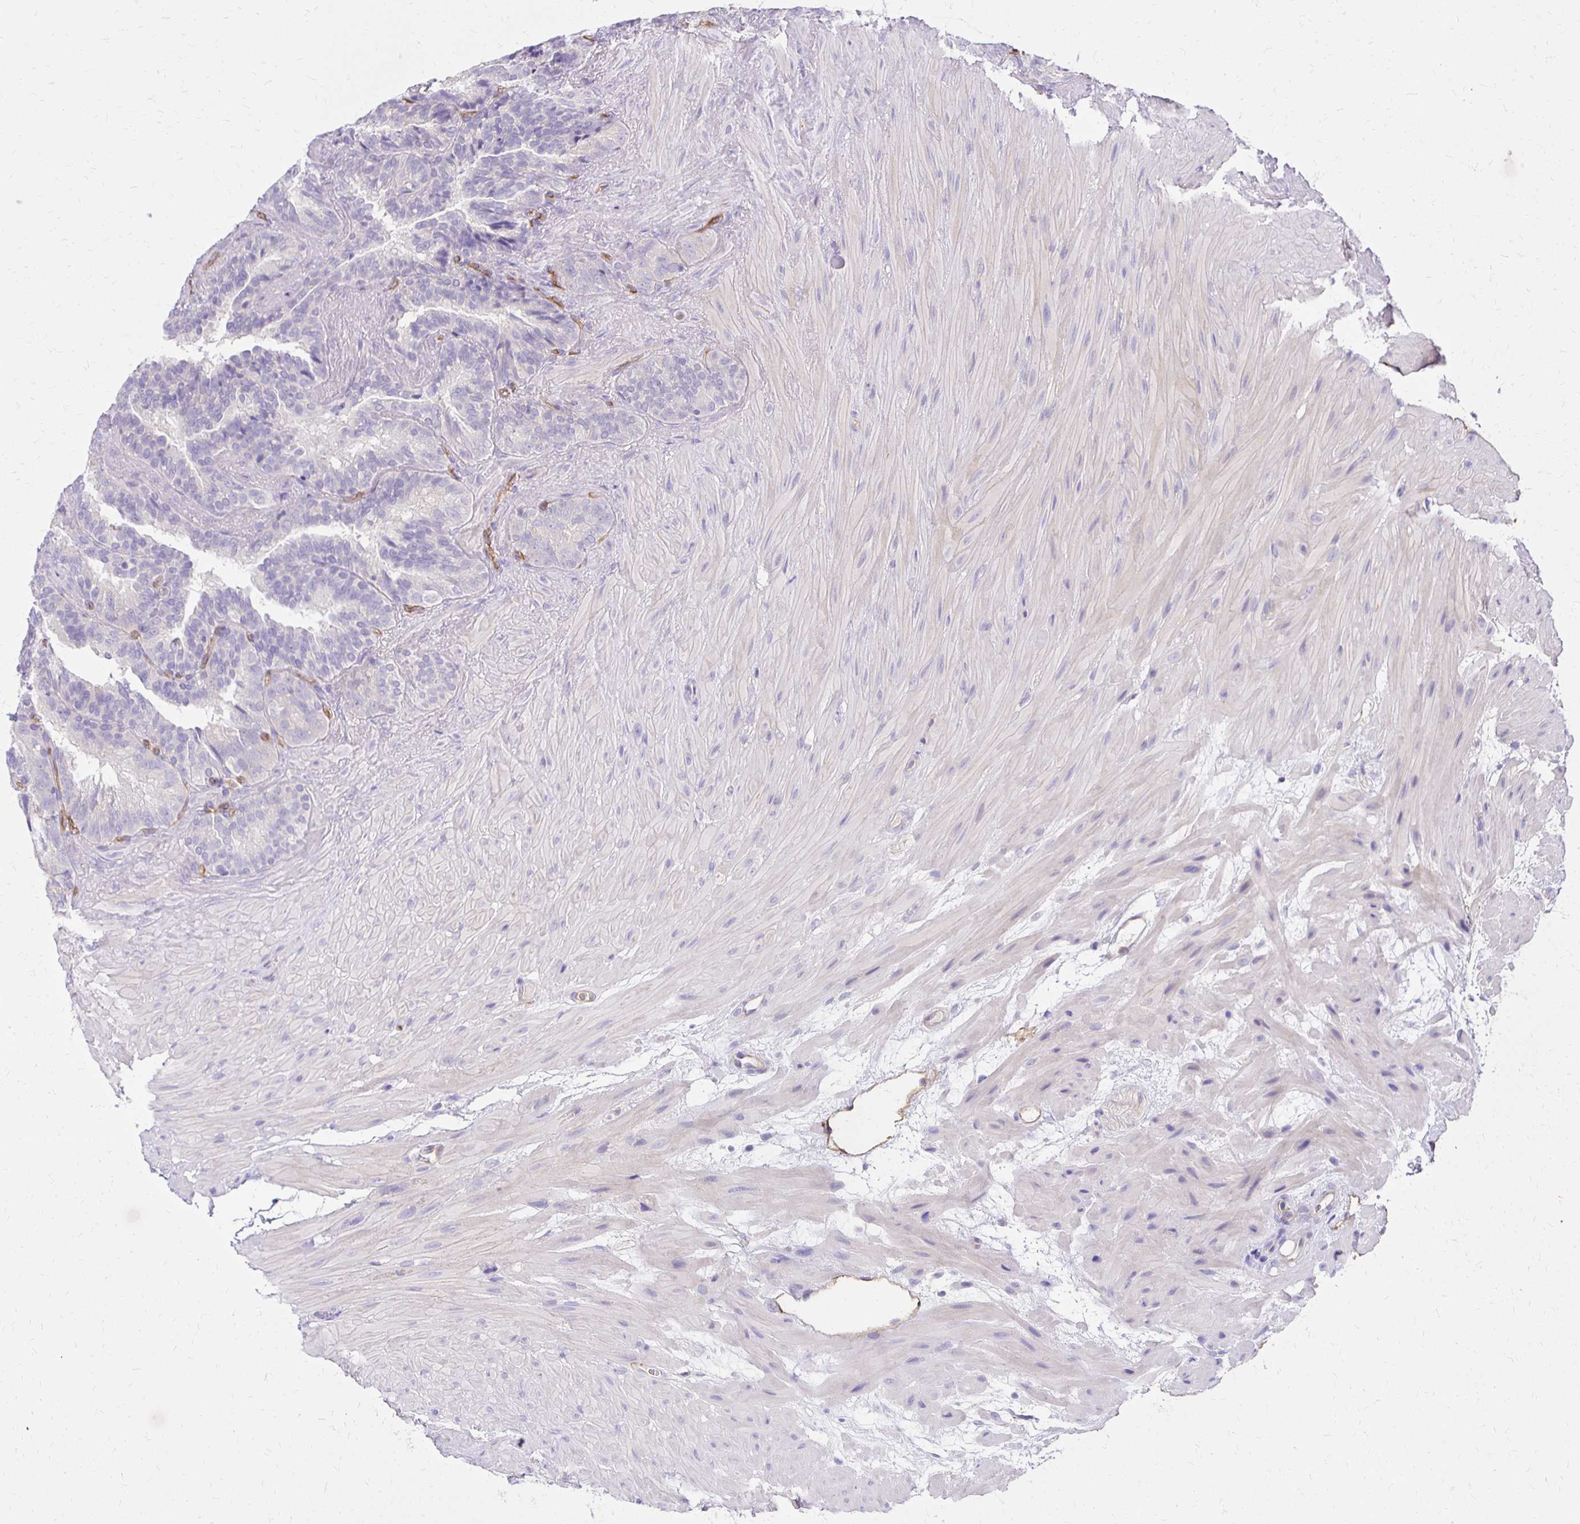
{"staining": {"intensity": "moderate", "quantity": "<25%", "location": "cytoplasmic/membranous"}, "tissue": "seminal vesicle", "cell_type": "Glandular cells", "image_type": "normal", "snomed": [{"axis": "morphology", "description": "Normal tissue, NOS"}, {"axis": "topography", "description": "Seminal veicle"}], "caption": "Immunohistochemistry image of unremarkable human seminal vesicle stained for a protein (brown), which reveals low levels of moderate cytoplasmic/membranous expression in about <25% of glandular cells.", "gene": "TTYH1", "patient": {"sex": "male", "age": 60}}